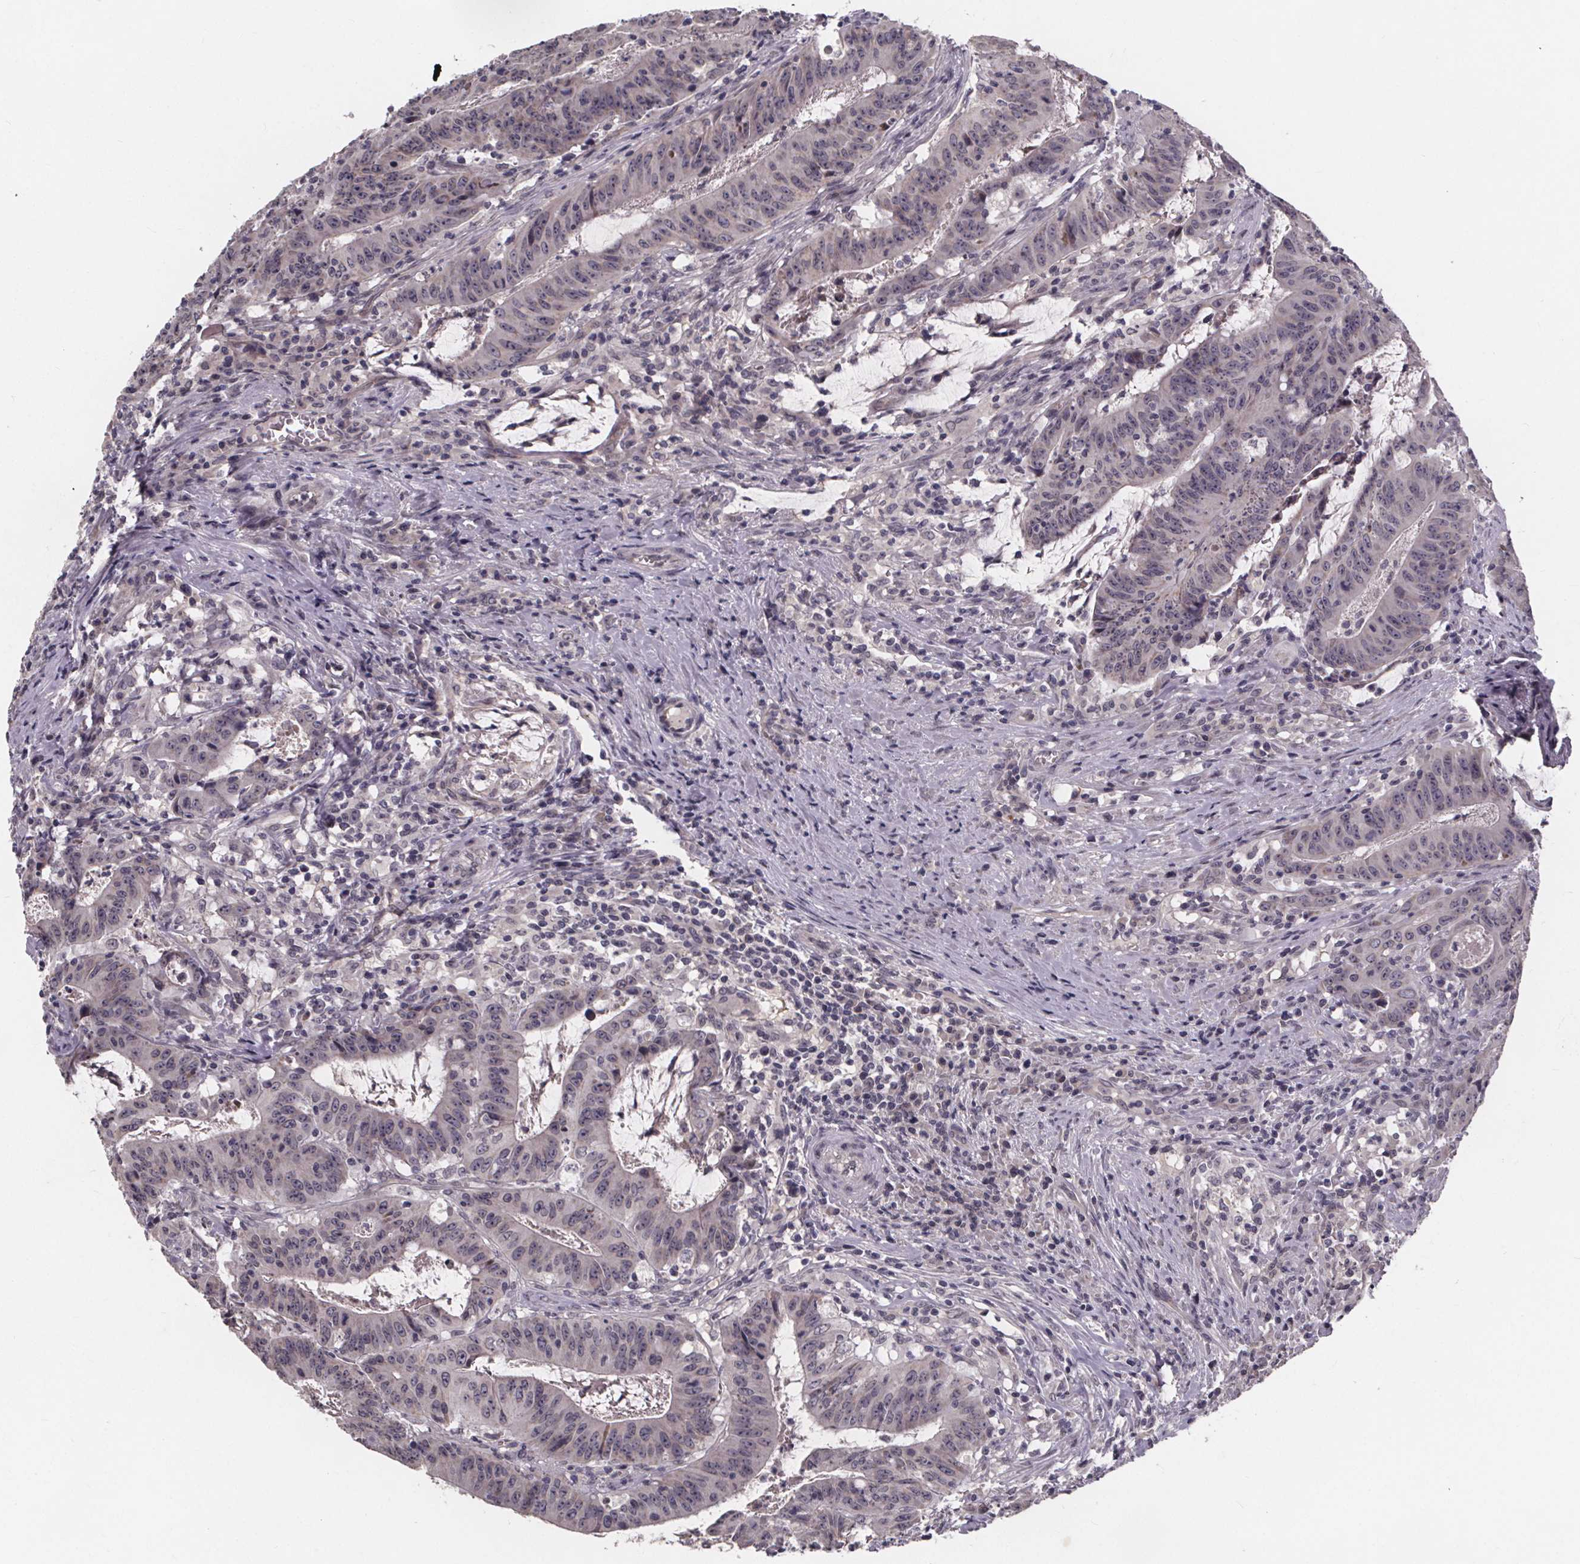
{"staining": {"intensity": "negative", "quantity": "none", "location": "none"}, "tissue": "colorectal cancer", "cell_type": "Tumor cells", "image_type": "cancer", "snomed": [{"axis": "morphology", "description": "Adenocarcinoma, NOS"}, {"axis": "topography", "description": "Colon"}], "caption": "Immunohistochemistry image of adenocarcinoma (colorectal) stained for a protein (brown), which shows no staining in tumor cells.", "gene": "FAM181B", "patient": {"sex": "male", "age": 33}}